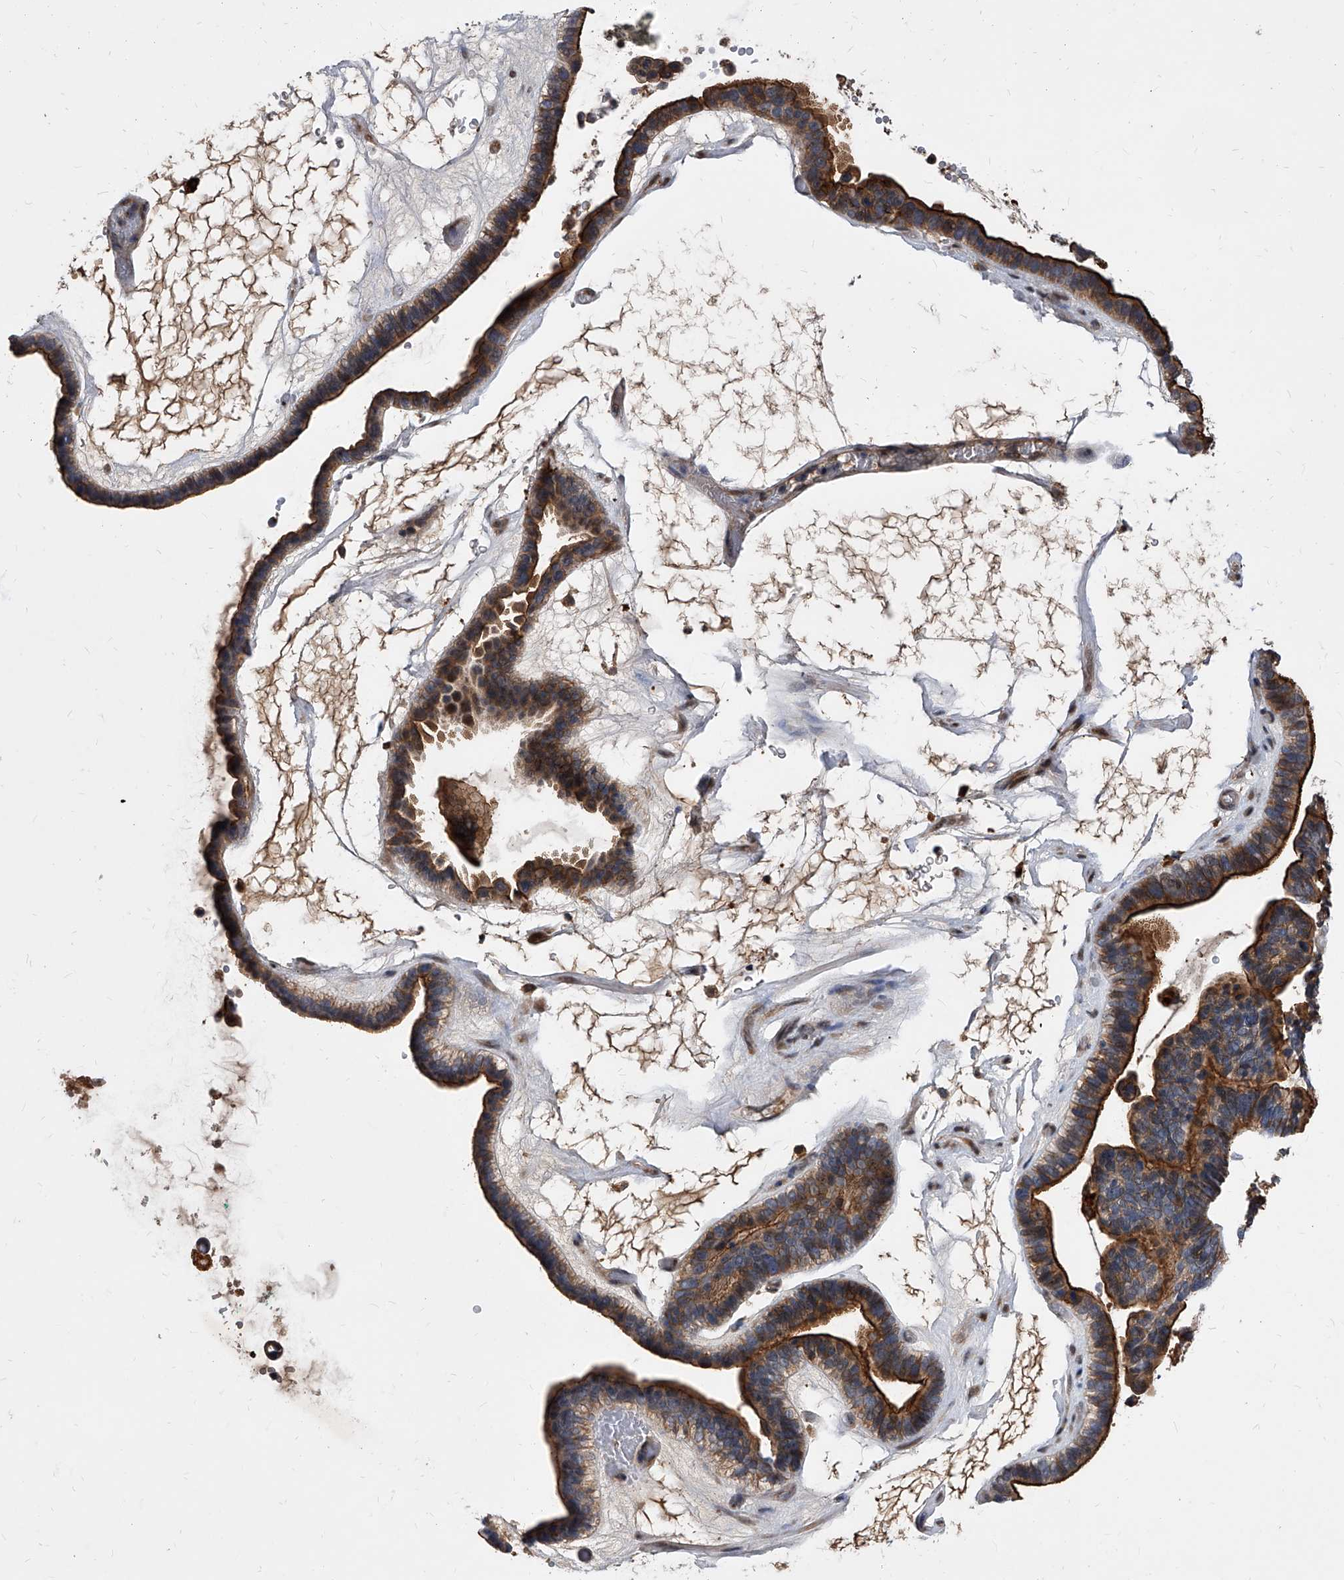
{"staining": {"intensity": "strong", "quantity": ">75%", "location": "cytoplasmic/membranous"}, "tissue": "ovarian cancer", "cell_type": "Tumor cells", "image_type": "cancer", "snomed": [{"axis": "morphology", "description": "Cystadenocarcinoma, serous, NOS"}, {"axis": "topography", "description": "Ovary"}], "caption": "Immunohistochemistry micrograph of human ovarian serous cystadenocarcinoma stained for a protein (brown), which shows high levels of strong cytoplasmic/membranous staining in about >75% of tumor cells.", "gene": "SOBP", "patient": {"sex": "female", "age": 56}}